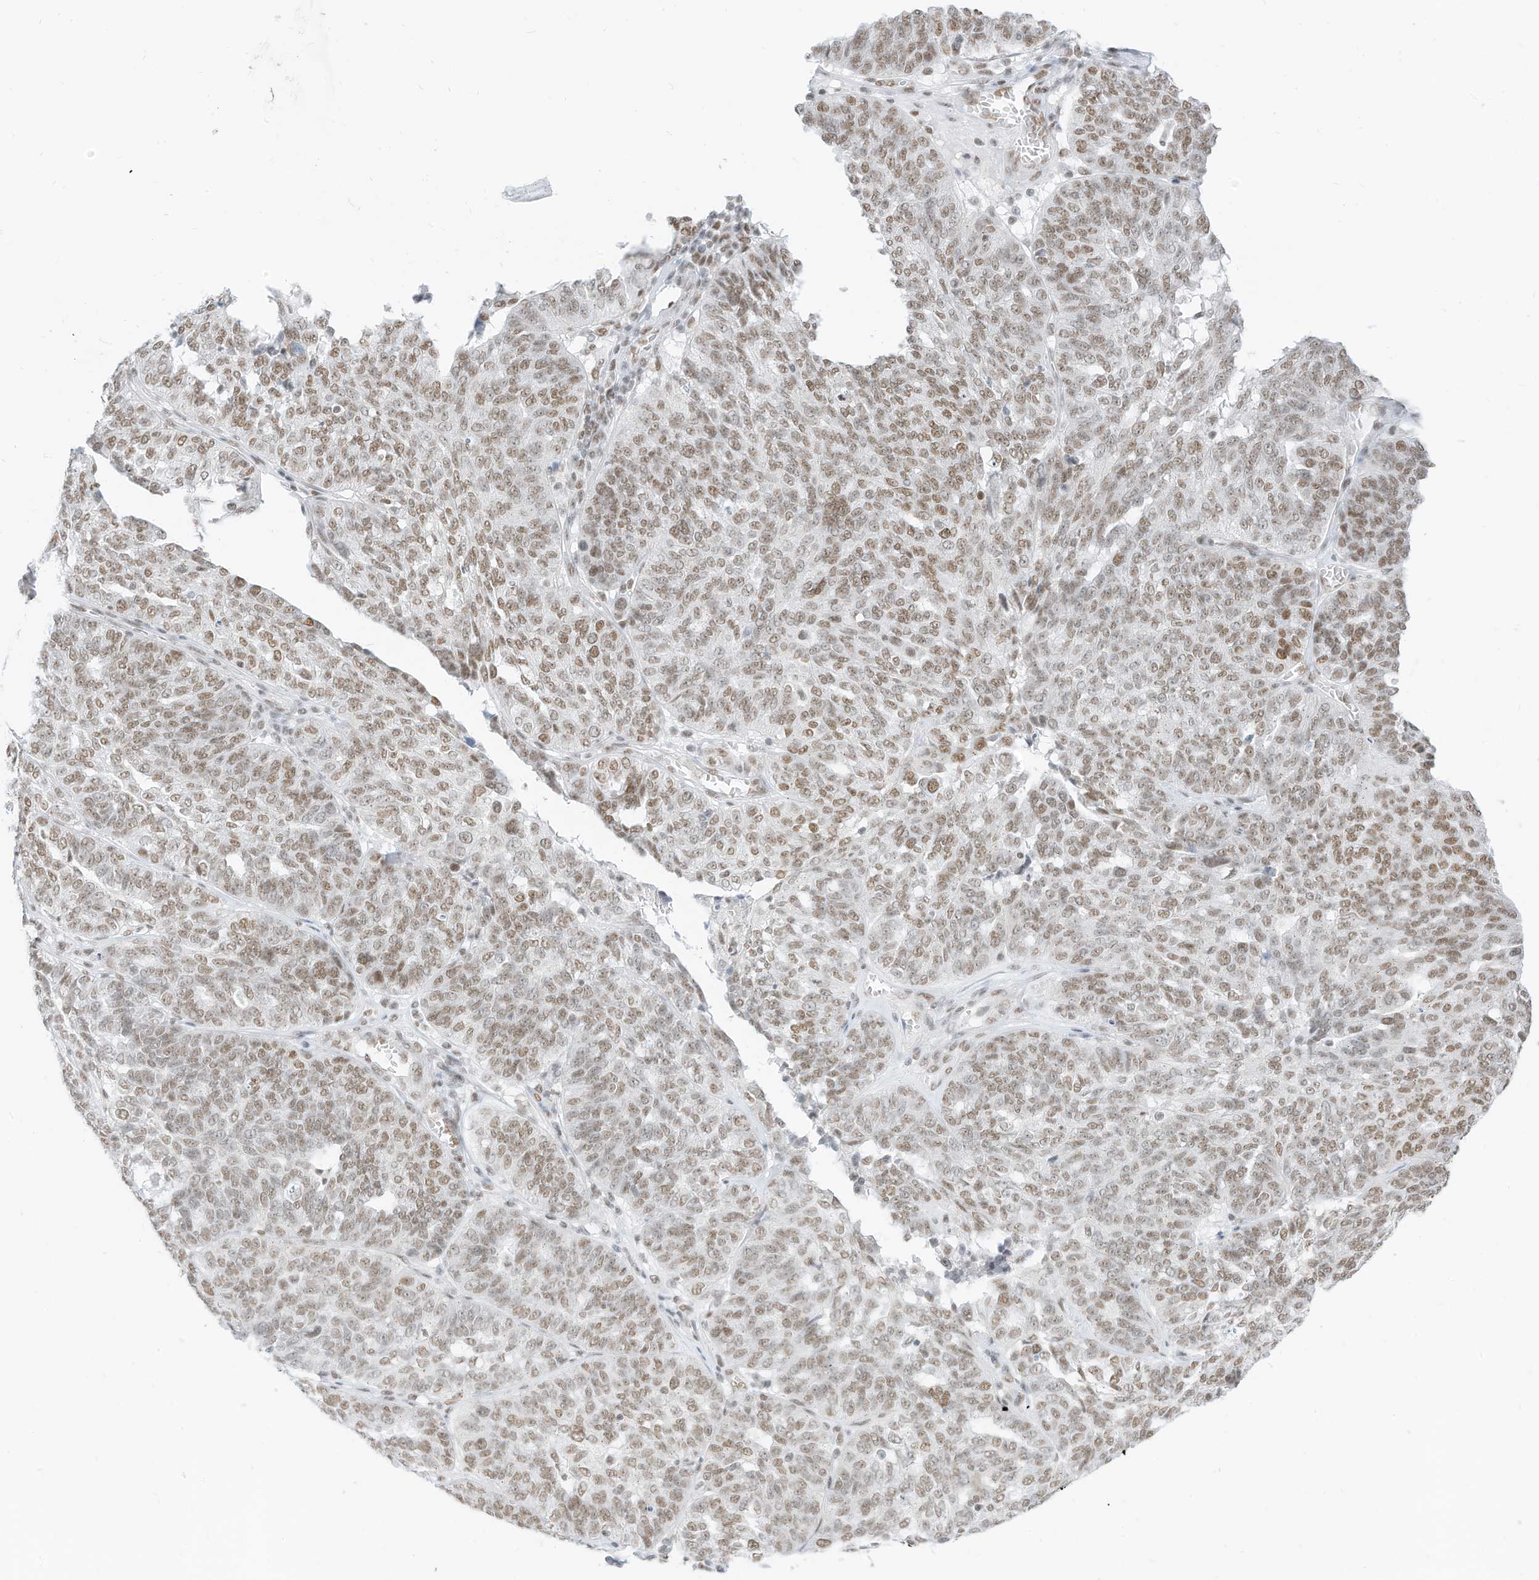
{"staining": {"intensity": "weak", "quantity": ">75%", "location": "nuclear"}, "tissue": "ovarian cancer", "cell_type": "Tumor cells", "image_type": "cancer", "snomed": [{"axis": "morphology", "description": "Cystadenocarcinoma, serous, NOS"}, {"axis": "topography", "description": "Ovary"}], "caption": "This is a histology image of IHC staining of ovarian serous cystadenocarcinoma, which shows weak expression in the nuclear of tumor cells.", "gene": "SMARCA2", "patient": {"sex": "female", "age": 59}}